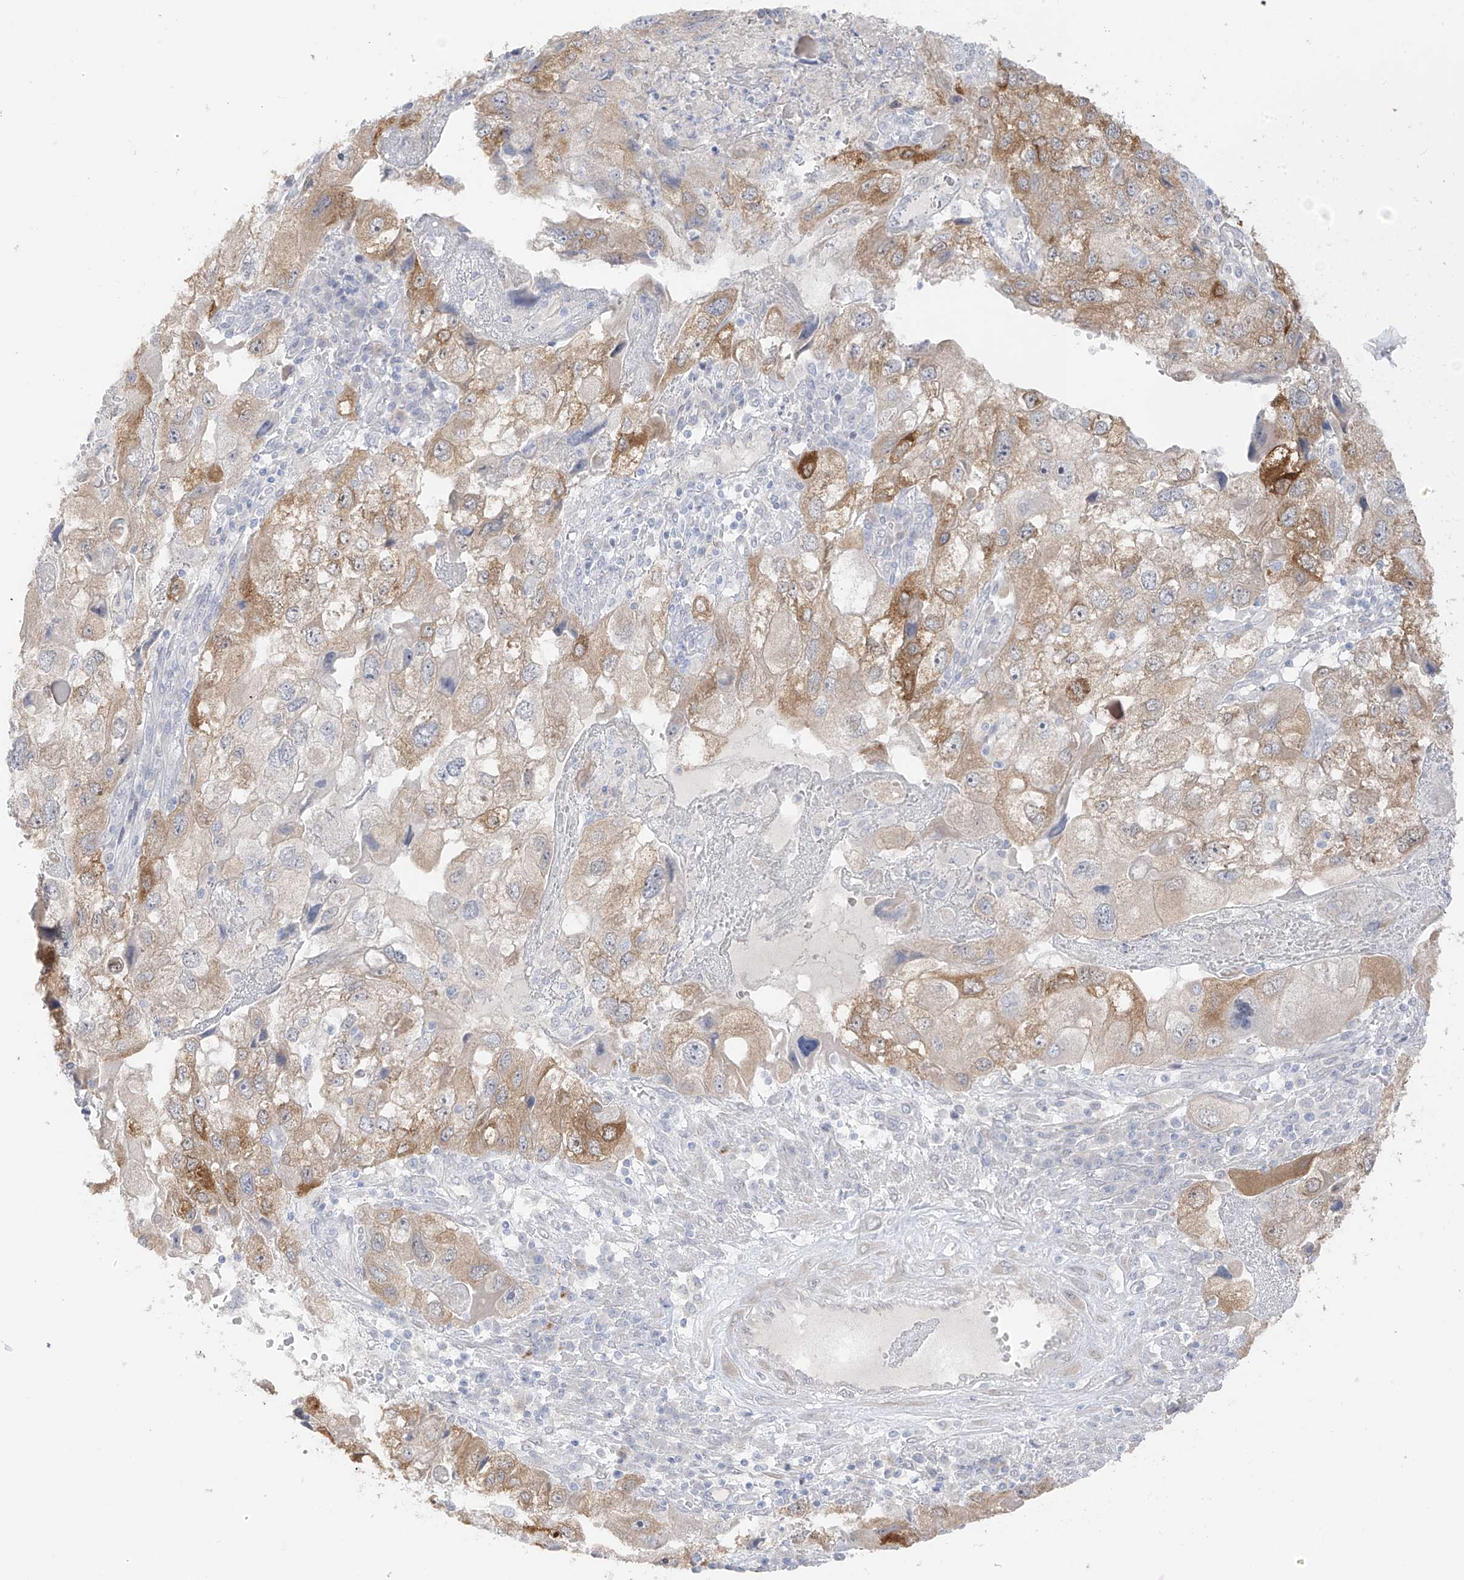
{"staining": {"intensity": "moderate", "quantity": ">75%", "location": "cytoplasmic/membranous,nuclear"}, "tissue": "endometrial cancer", "cell_type": "Tumor cells", "image_type": "cancer", "snomed": [{"axis": "morphology", "description": "Adenocarcinoma, NOS"}, {"axis": "topography", "description": "Endometrium"}], "caption": "Immunohistochemistry of human adenocarcinoma (endometrial) exhibits medium levels of moderate cytoplasmic/membranous and nuclear expression in about >75% of tumor cells.", "gene": "DCDC2", "patient": {"sex": "female", "age": 49}}